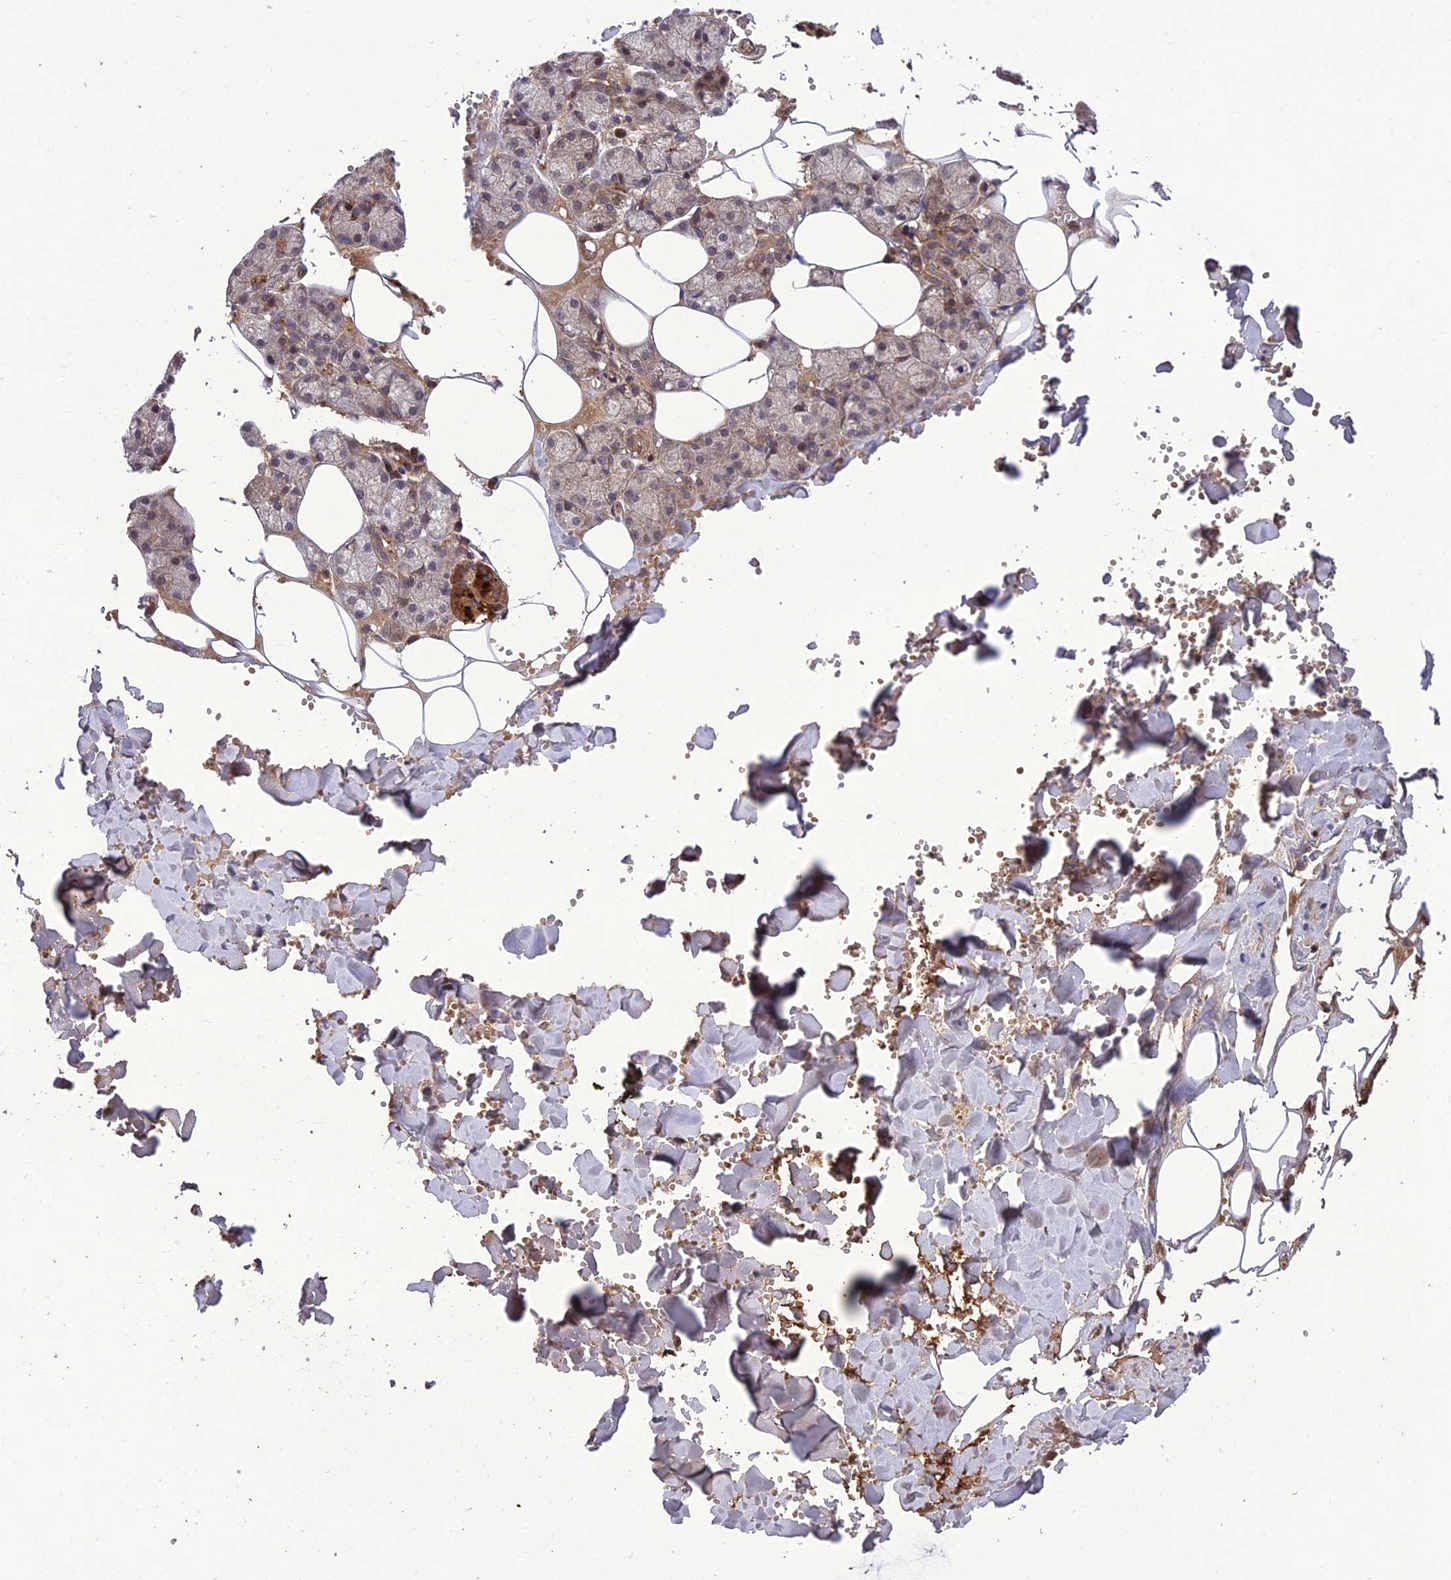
{"staining": {"intensity": "strong", "quantity": "25%-75%", "location": "cytoplasmic/membranous"}, "tissue": "salivary gland", "cell_type": "Glandular cells", "image_type": "normal", "snomed": [{"axis": "morphology", "description": "Normal tissue, NOS"}, {"axis": "topography", "description": "Salivary gland"}], "caption": "The micrograph displays immunohistochemical staining of unremarkable salivary gland. There is strong cytoplasmic/membranous positivity is present in approximately 25%-75% of glandular cells.", "gene": "NDUFC1", "patient": {"sex": "male", "age": 62}}